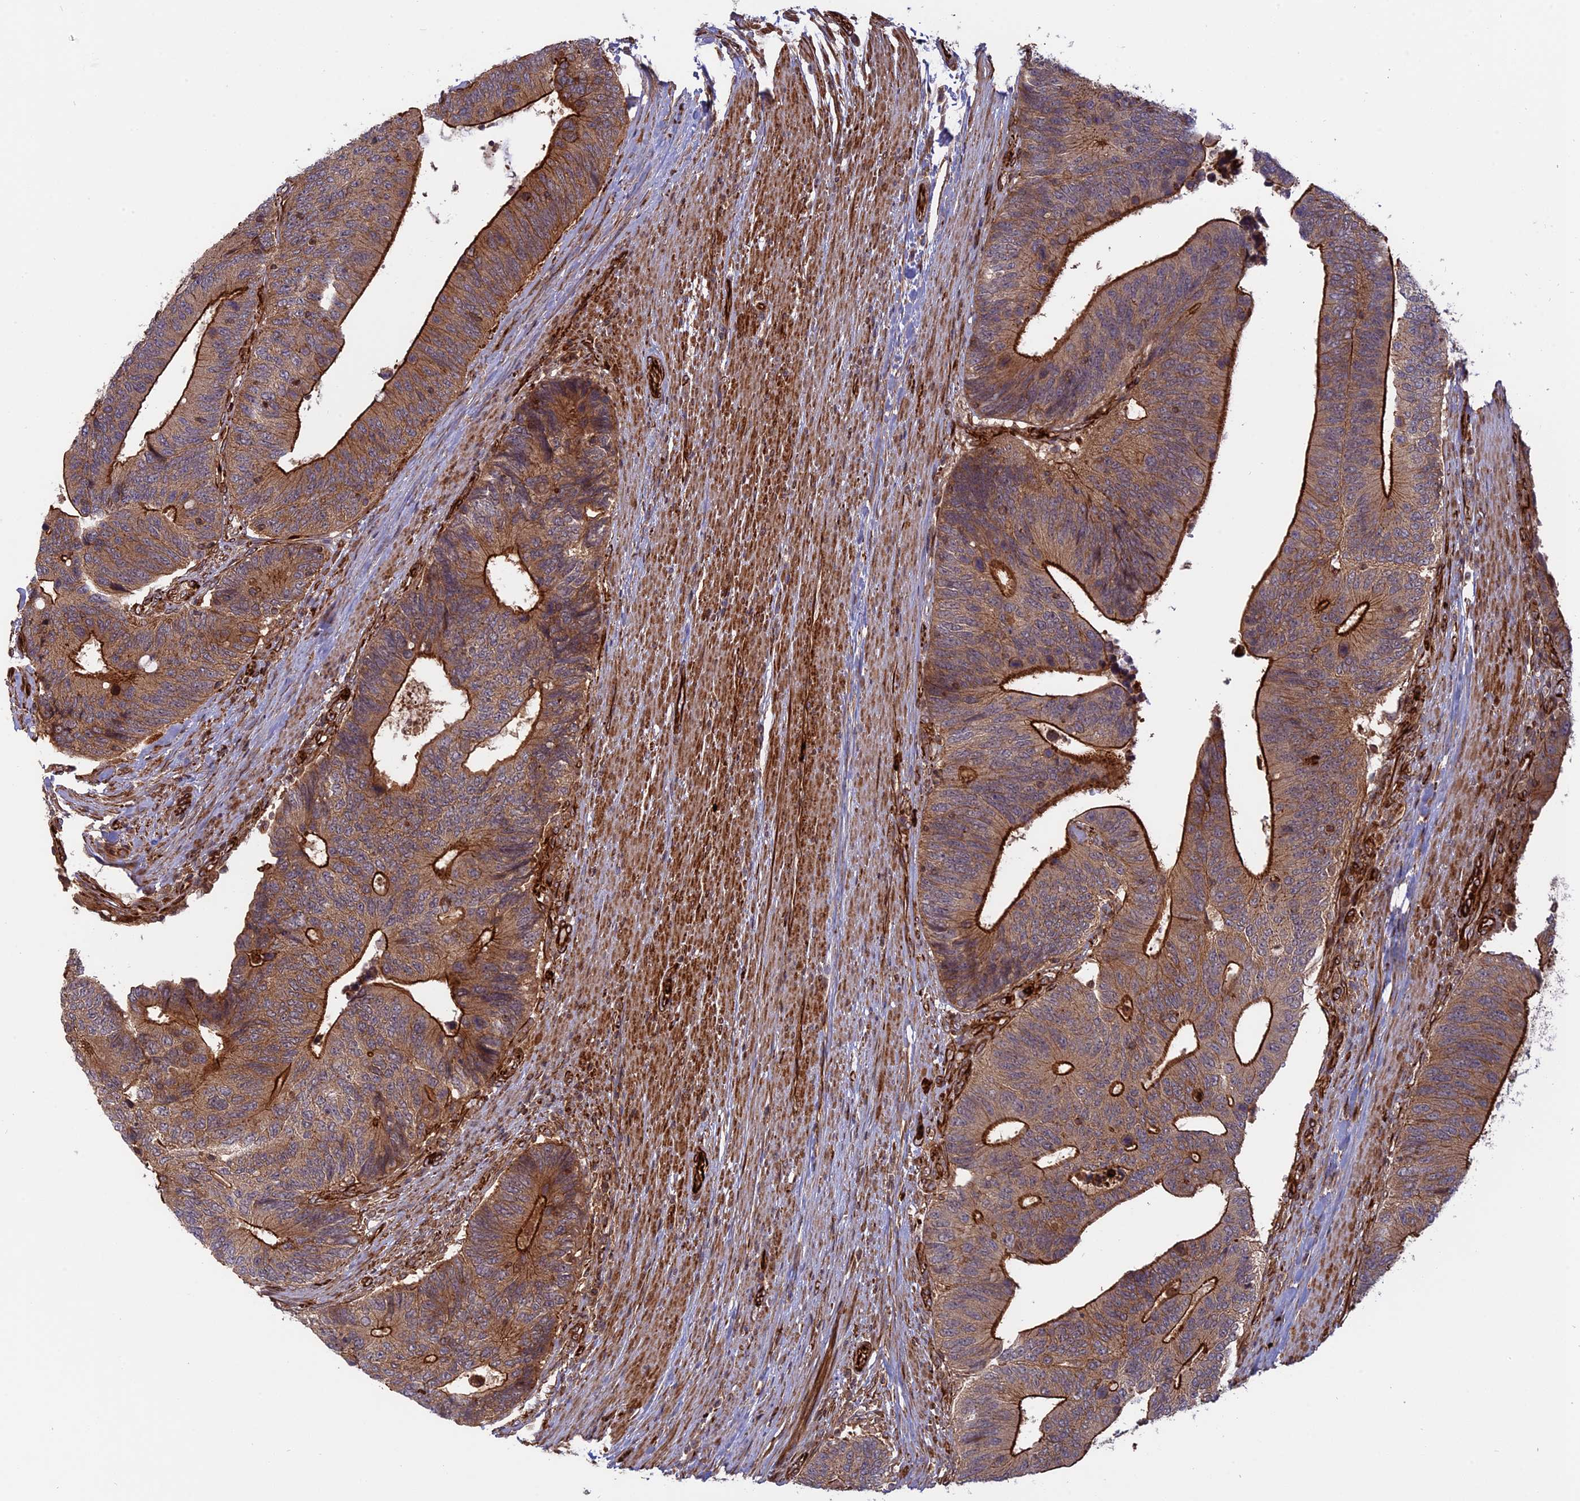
{"staining": {"intensity": "strong", "quantity": ">75%", "location": "cytoplasmic/membranous"}, "tissue": "colorectal cancer", "cell_type": "Tumor cells", "image_type": "cancer", "snomed": [{"axis": "morphology", "description": "Adenocarcinoma, NOS"}, {"axis": "topography", "description": "Colon"}], "caption": "IHC of human colorectal cancer (adenocarcinoma) displays high levels of strong cytoplasmic/membranous staining in approximately >75% of tumor cells.", "gene": "PHLDB3", "patient": {"sex": "male", "age": 87}}